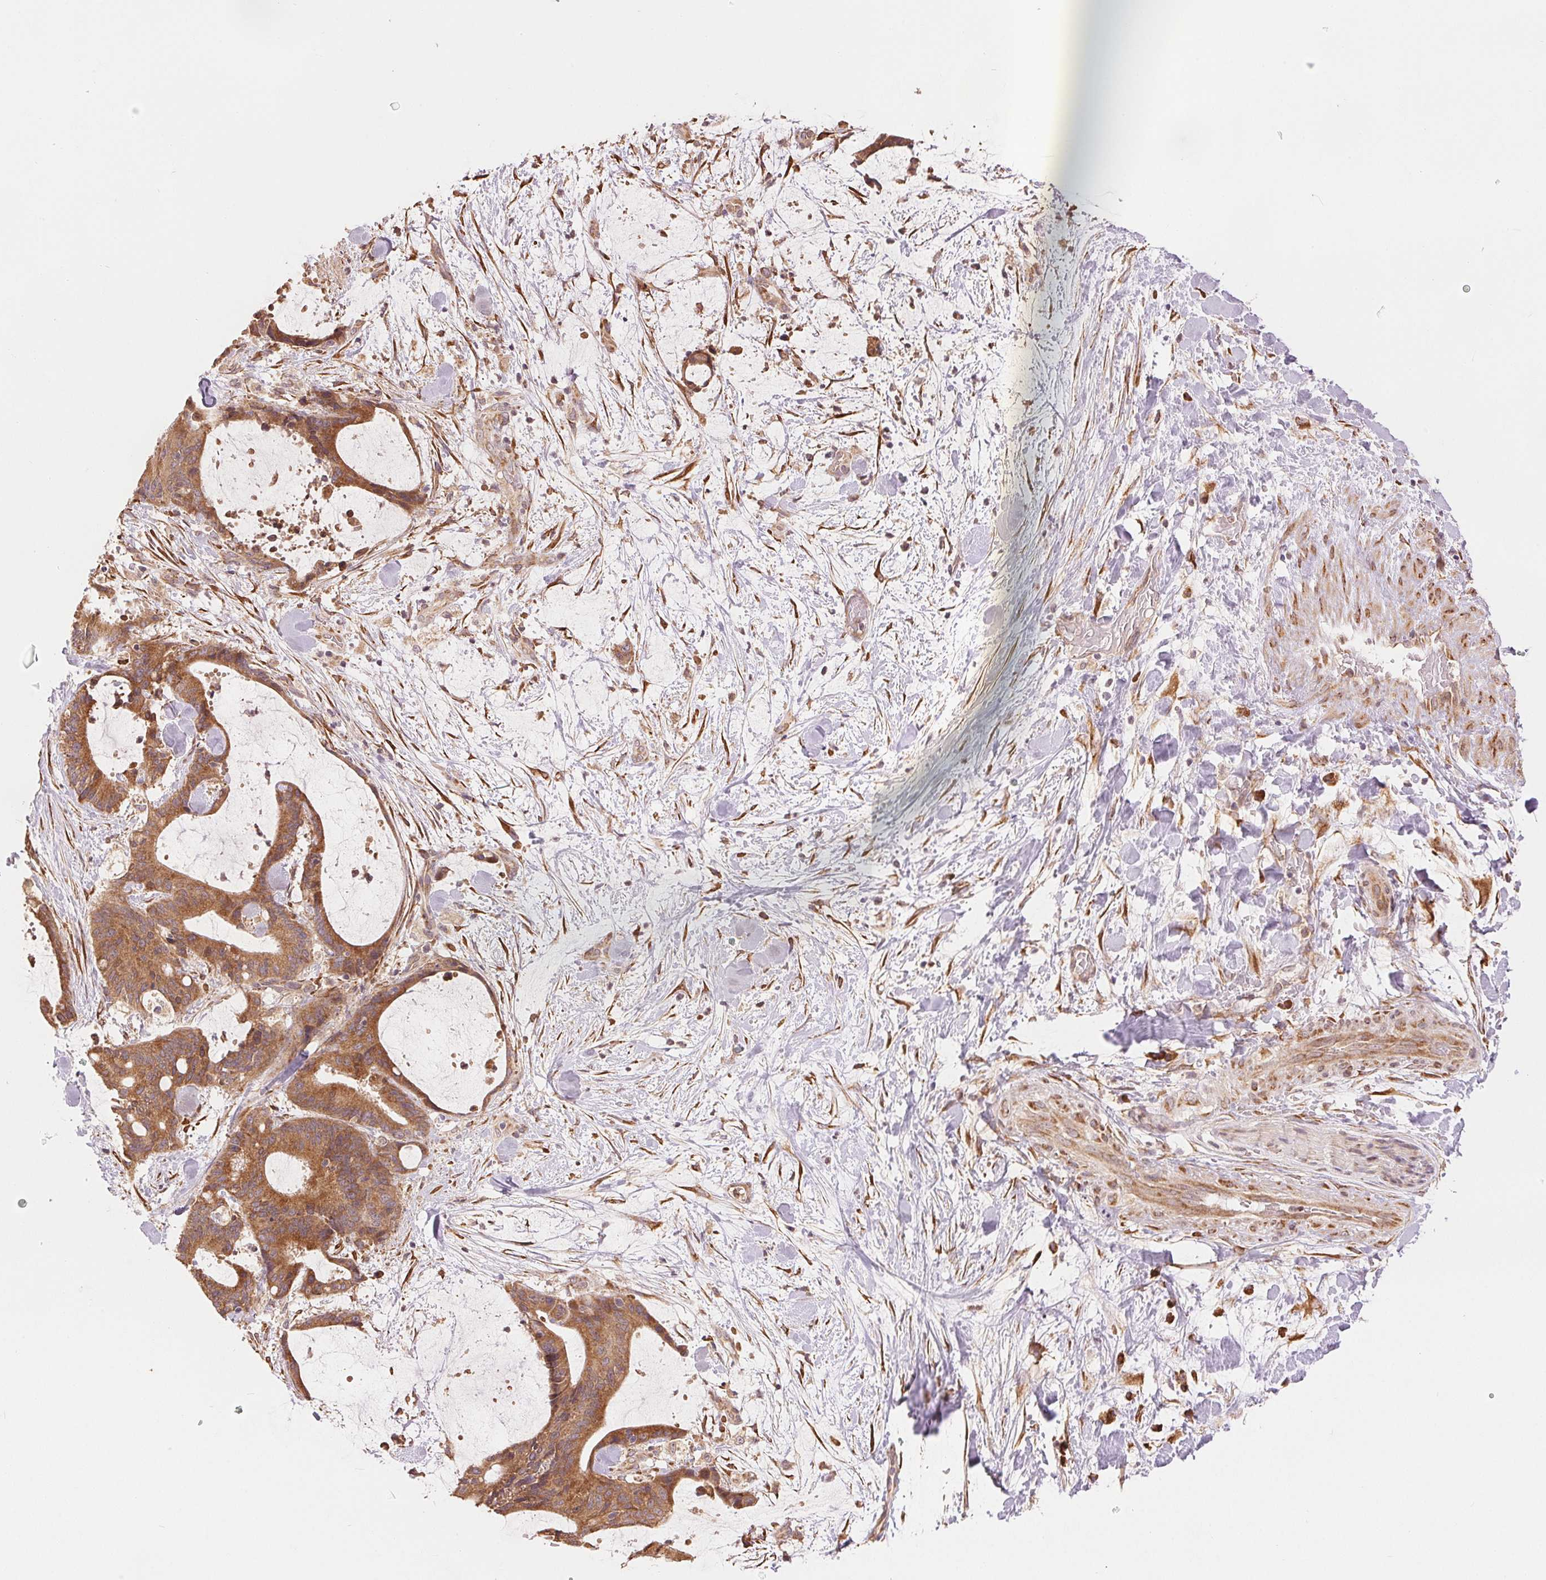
{"staining": {"intensity": "moderate", "quantity": ">75%", "location": "cytoplasmic/membranous"}, "tissue": "liver cancer", "cell_type": "Tumor cells", "image_type": "cancer", "snomed": [{"axis": "morphology", "description": "Cholangiocarcinoma"}, {"axis": "topography", "description": "Liver"}], "caption": "Human liver cancer (cholangiocarcinoma) stained with a protein marker displays moderate staining in tumor cells.", "gene": "SLC20A1", "patient": {"sex": "female", "age": 73}}